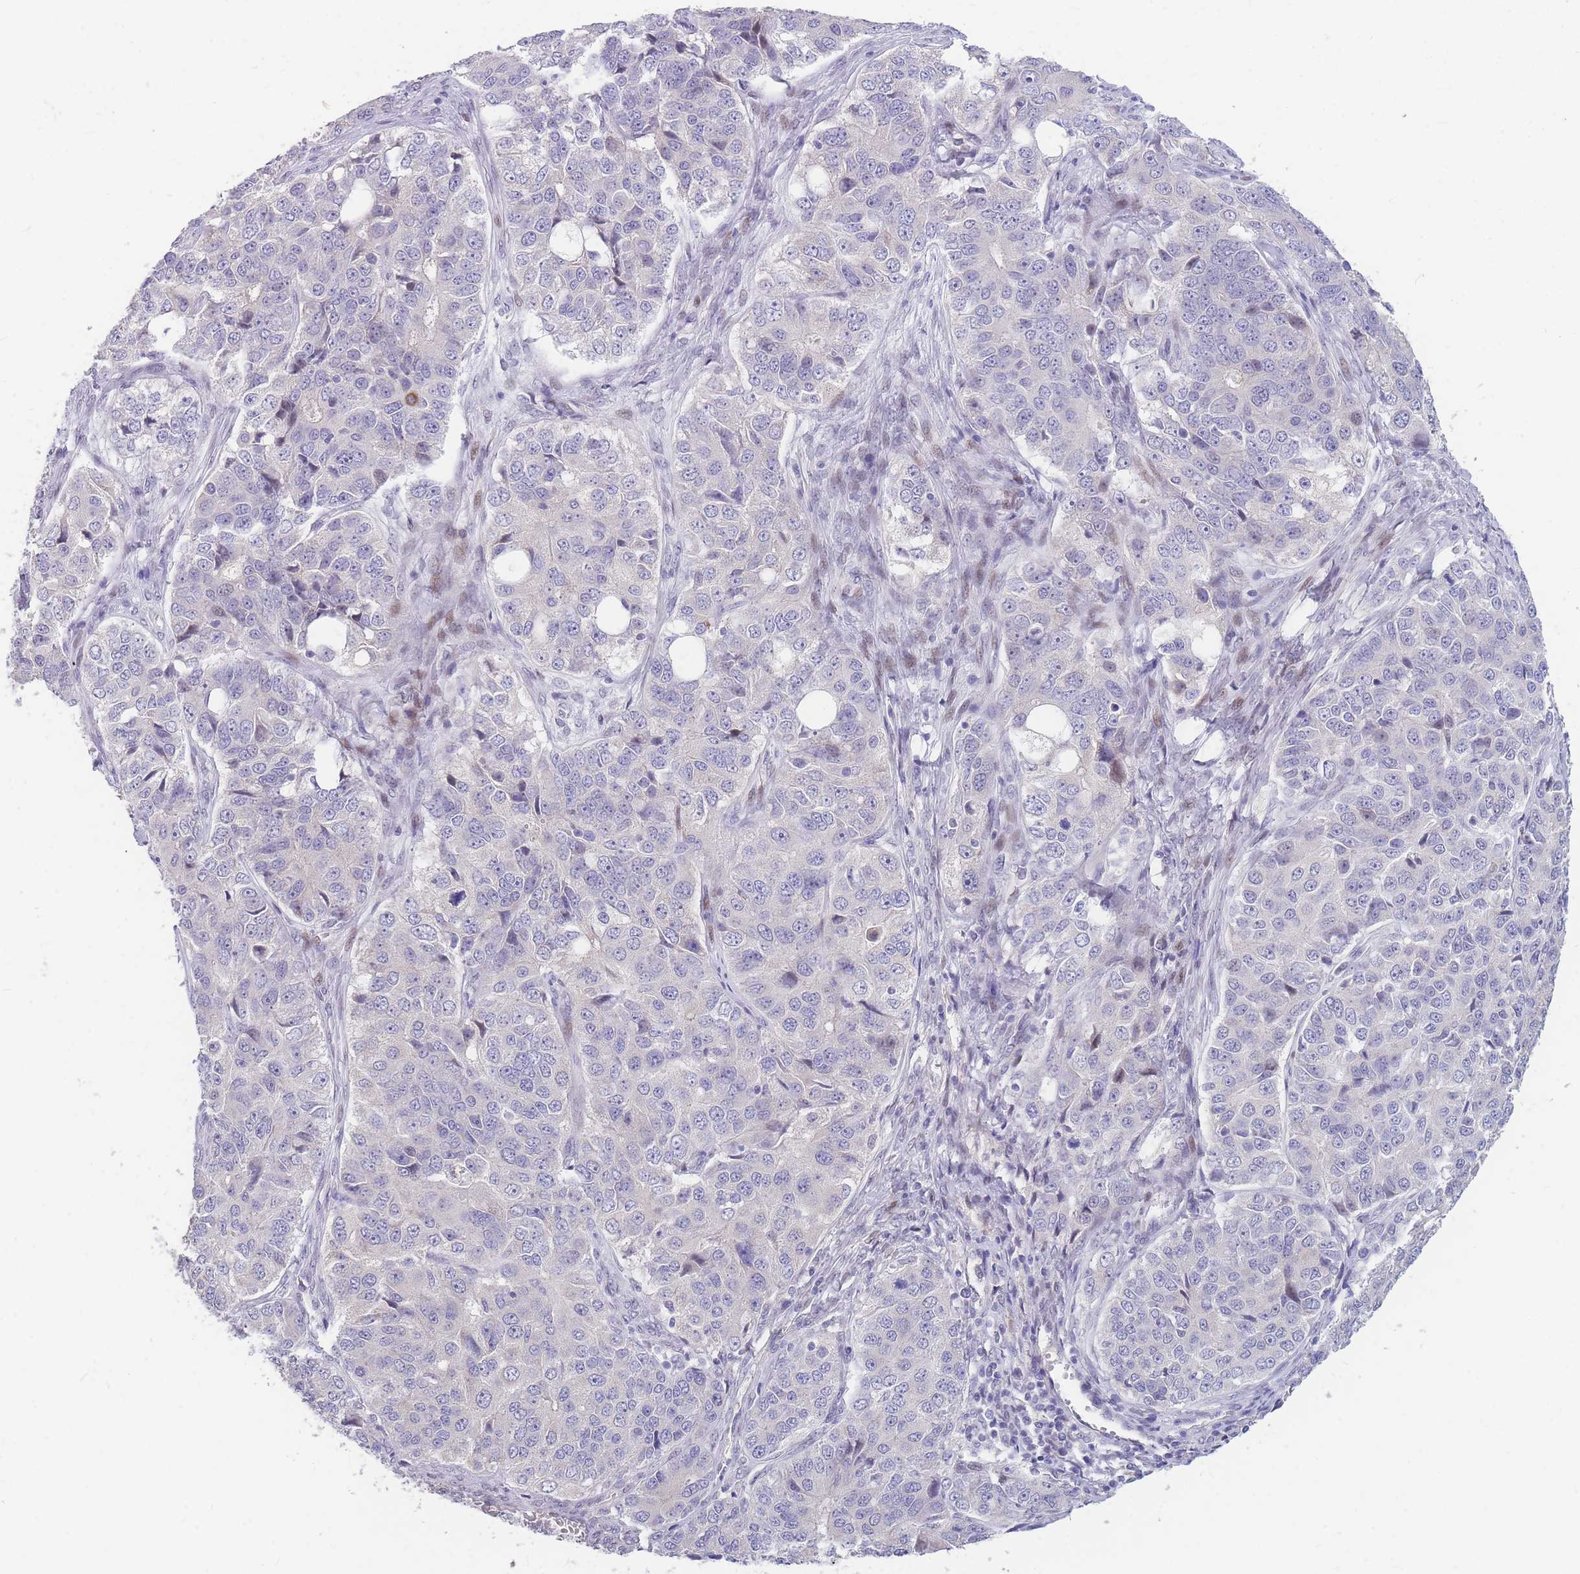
{"staining": {"intensity": "negative", "quantity": "none", "location": "none"}, "tissue": "ovarian cancer", "cell_type": "Tumor cells", "image_type": "cancer", "snomed": [{"axis": "morphology", "description": "Carcinoma, endometroid"}, {"axis": "topography", "description": "Ovary"}], "caption": "Tumor cells show no significant protein expression in ovarian cancer (endometroid carcinoma).", "gene": "SHCBP1", "patient": {"sex": "female", "age": 51}}